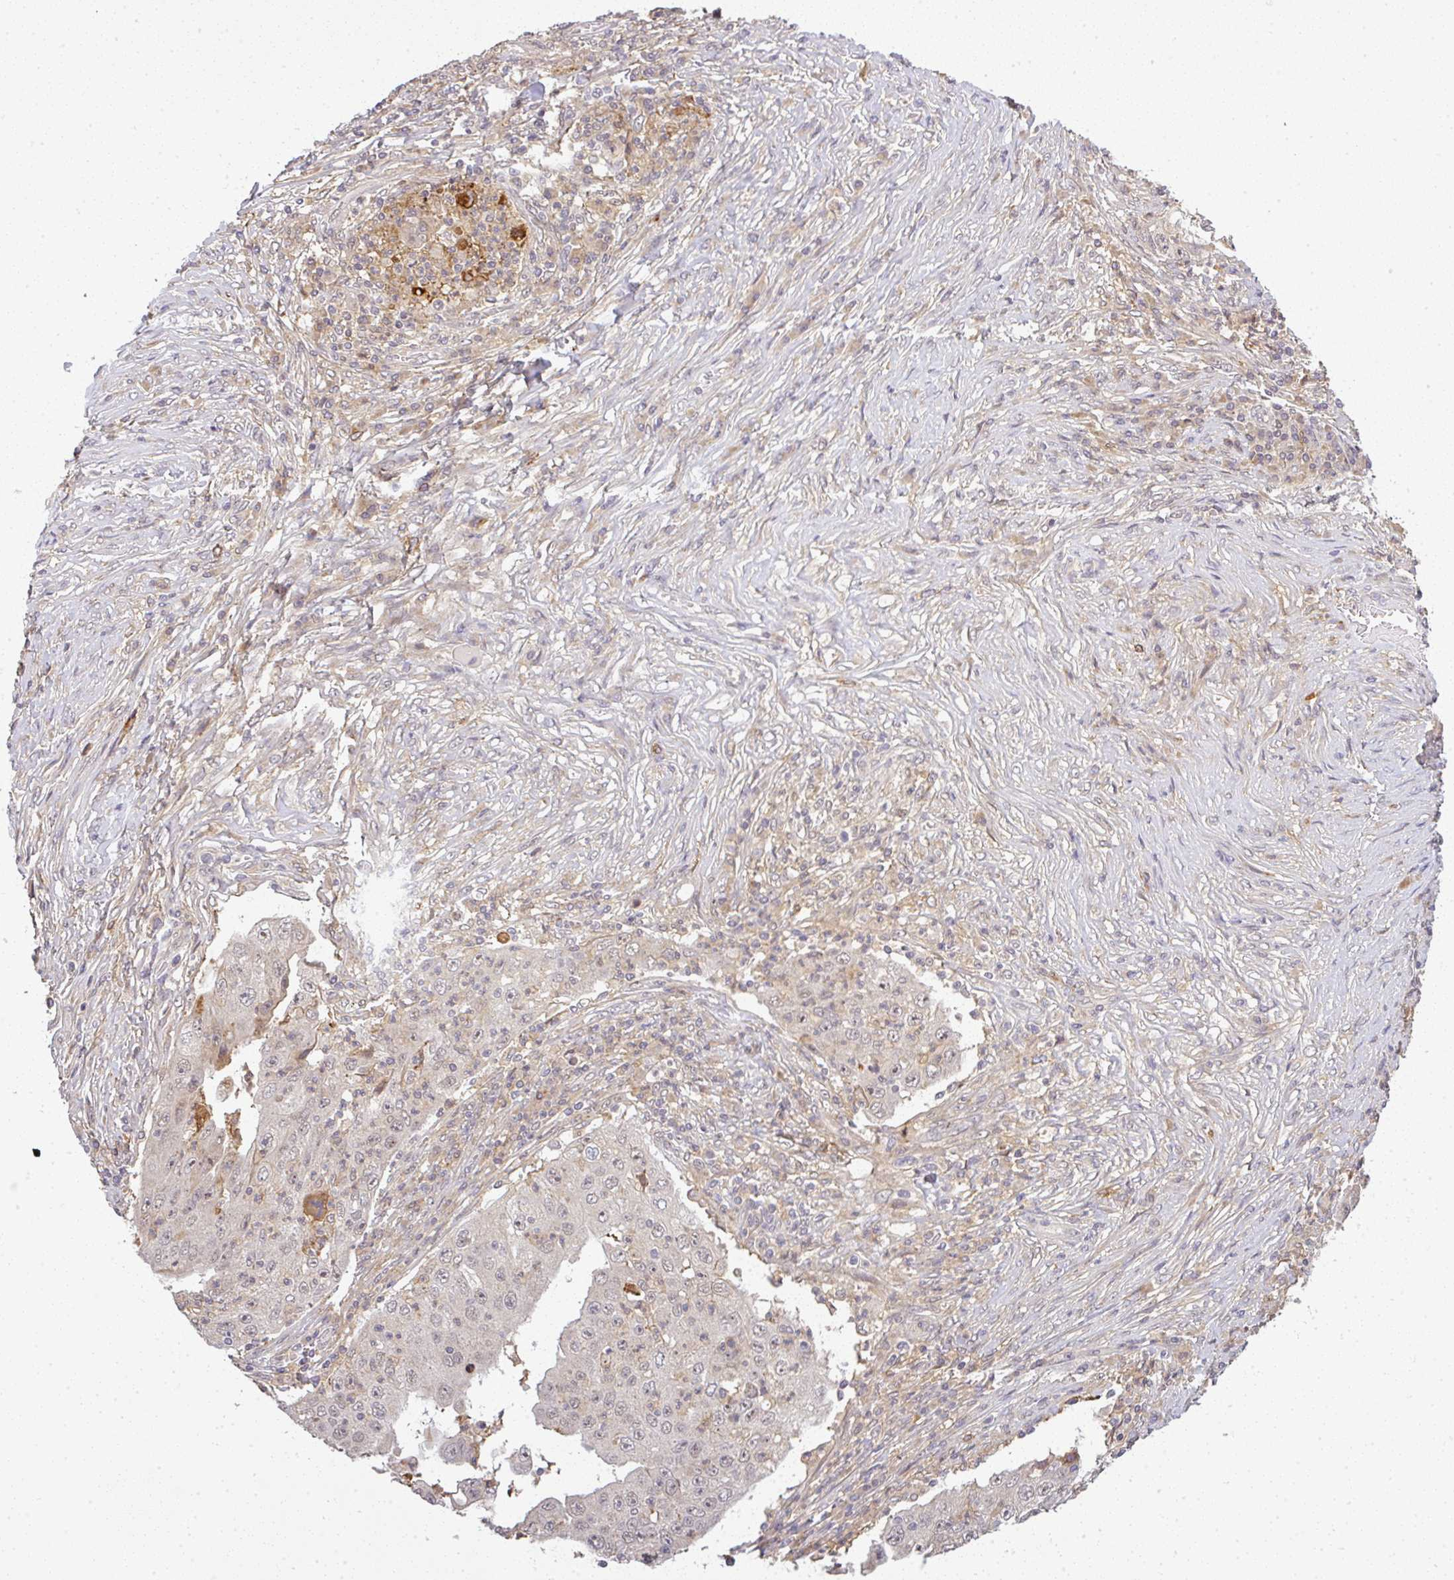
{"staining": {"intensity": "negative", "quantity": "none", "location": "none"}, "tissue": "lung cancer", "cell_type": "Tumor cells", "image_type": "cancer", "snomed": [{"axis": "morphology", "description": "Squamous cell carcinoma, NOS"}, {"axis": "topography", "description": "Lung"}], "caption": "Immunohistochemistry (IHC) micrograph of neoplastic tissue: lung cancer stained with DAB reveals no significant protein expression in tumor cells.", "gene": "FAM153A", "patient": {"sex": "male", "age": 64}}